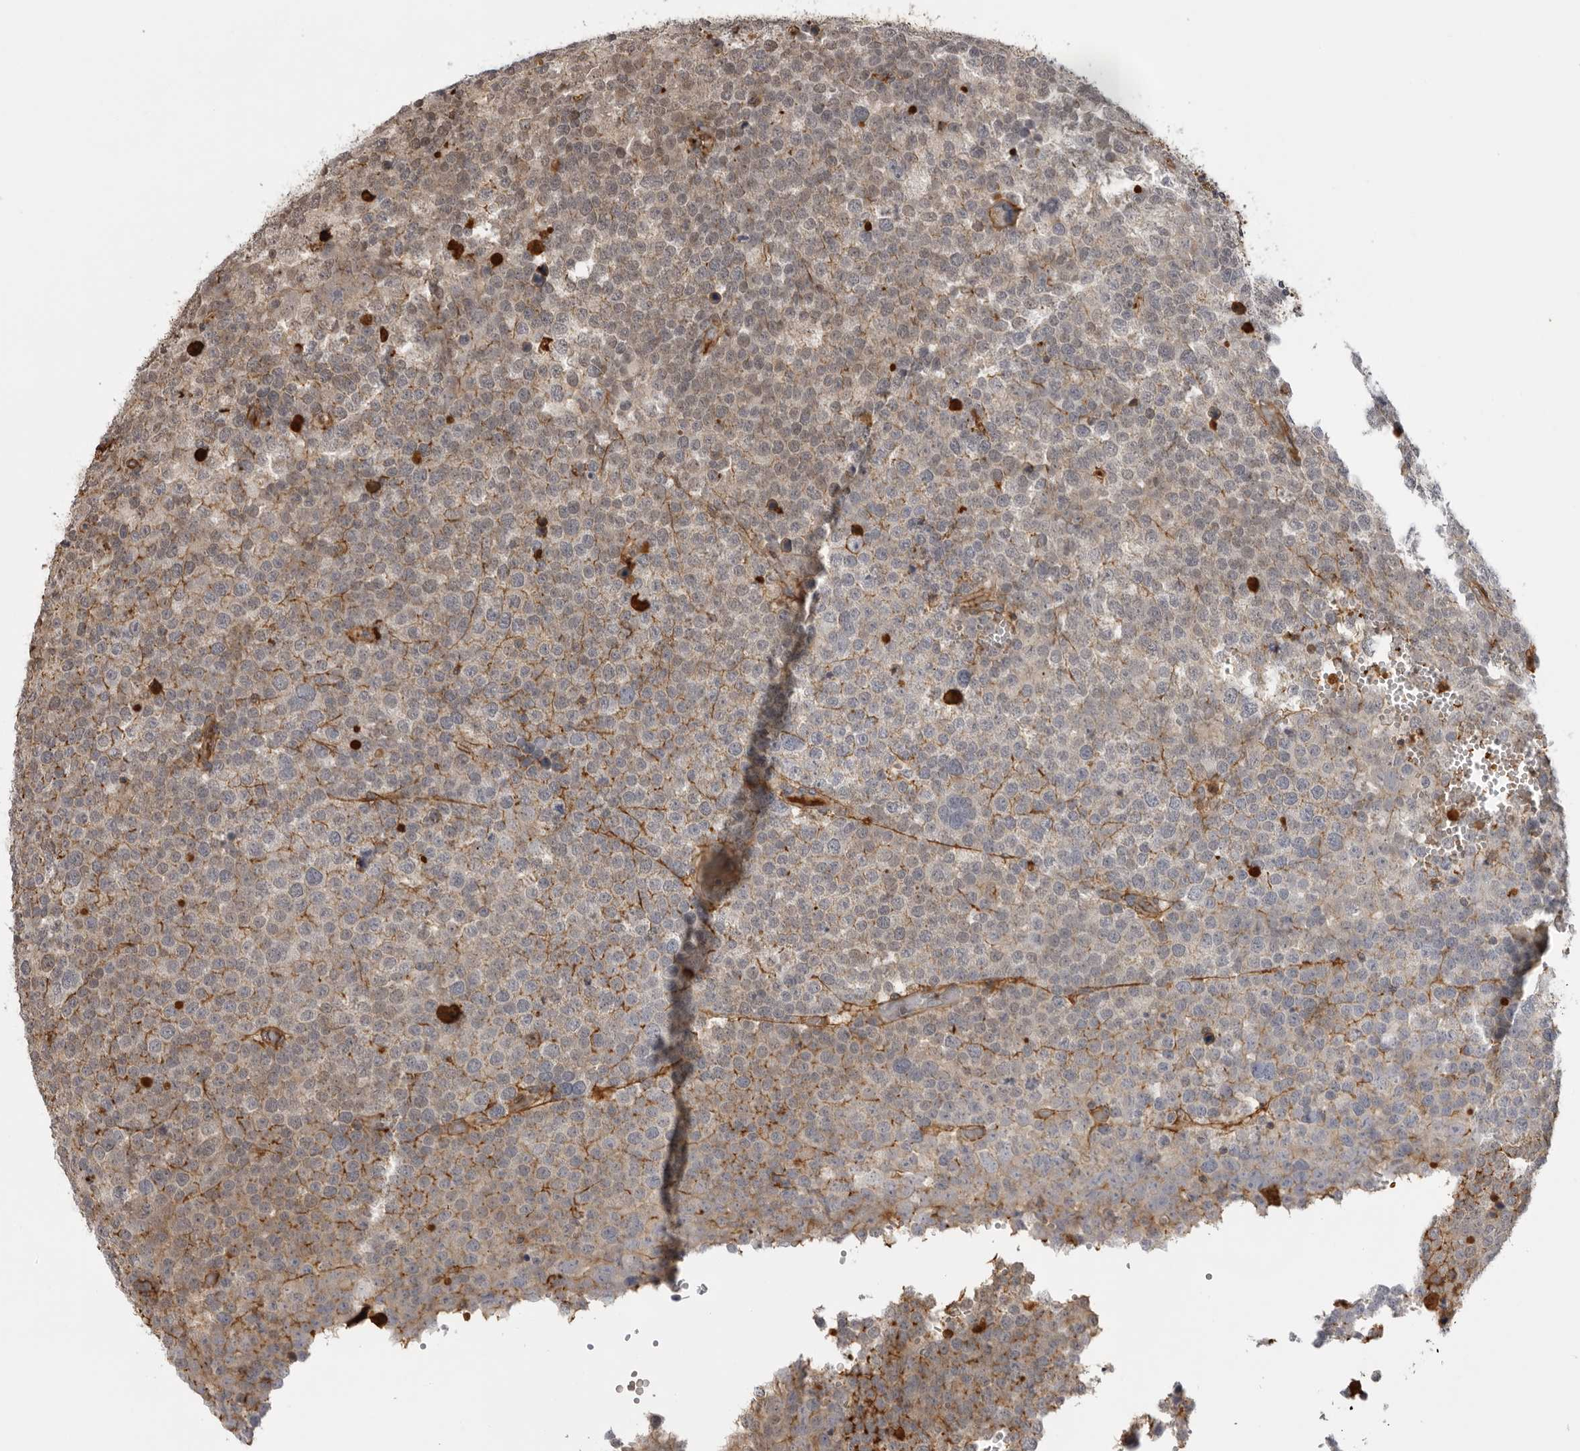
{"staining": {"intensity": "moderate", "quantity": "25%-75%", "location": "cytoplasmic/membranous"}, "tissue": "testis cancer", "cell_type": "Tumor cells", "image_type": "cancer", "snomed": [{"axis": "morphology", "description": "Seminoma, NOS"}, {"axis": "topography", "description": "Testis"}], "caption": "This is a photomicrograph of immunohistochemistry staining of testis seminoma, which shows moderate staining in the cytoplasmic/membranous of tumor cells.", "gene": "PLEKHF2", "patient": {"sex": "male", "age": 71}}